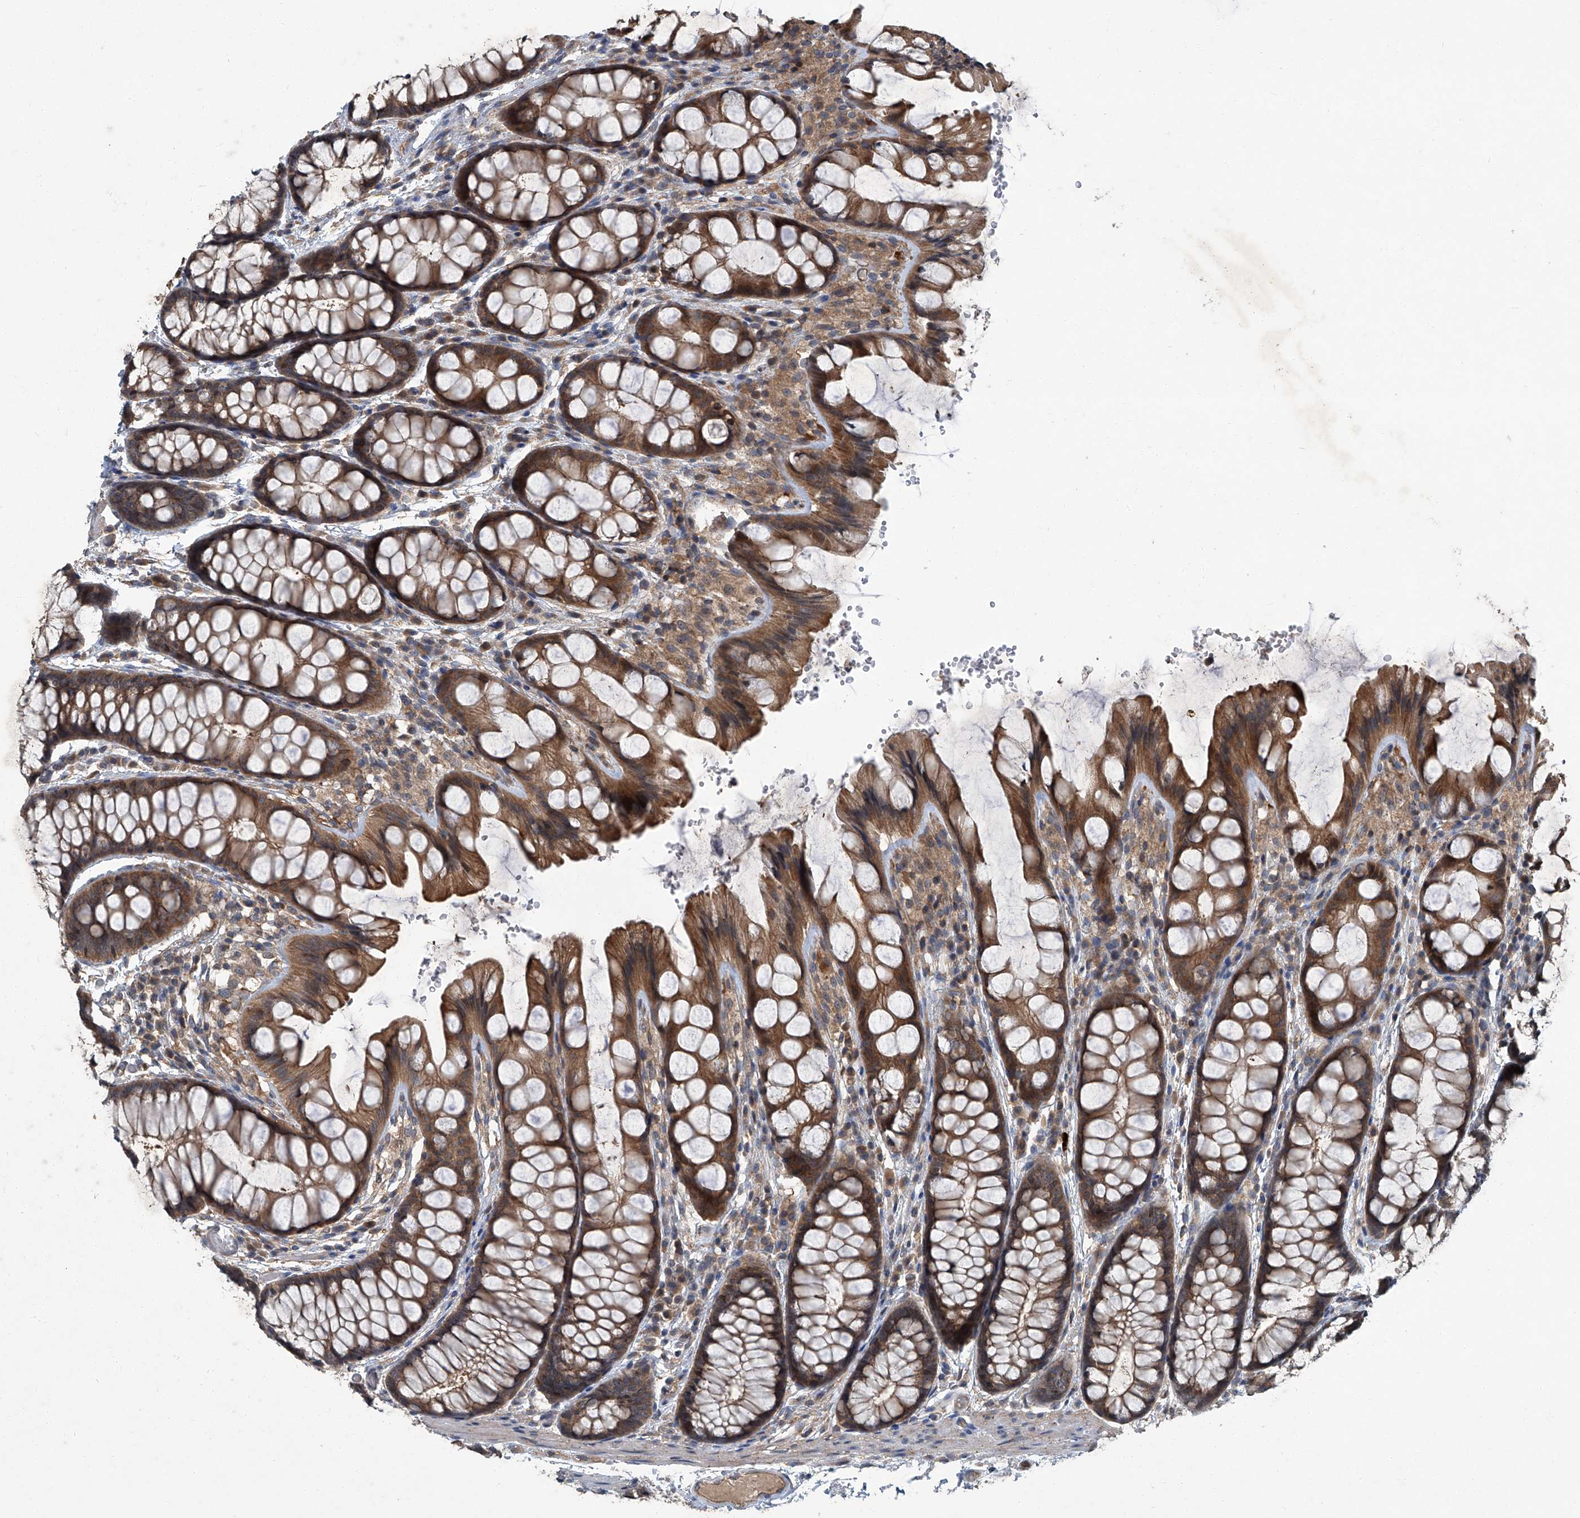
{"staining": {"intensity": "negative", "quantity": "none", "location": "none"}, "tissue": "colon", "cell_type": "Endothelial cells", "image_type": "normal", "snomed": [{"axis": "morphology", "description": "Normal tissue, NOS"}, {"axis": "topography", "description": "Colon"}], "caption": "The micrograph demonstrates no significant staining in endothelial cells of colon.", "gene": "ANKRD34A", "patient": {"sex": "male", "age": 47}}